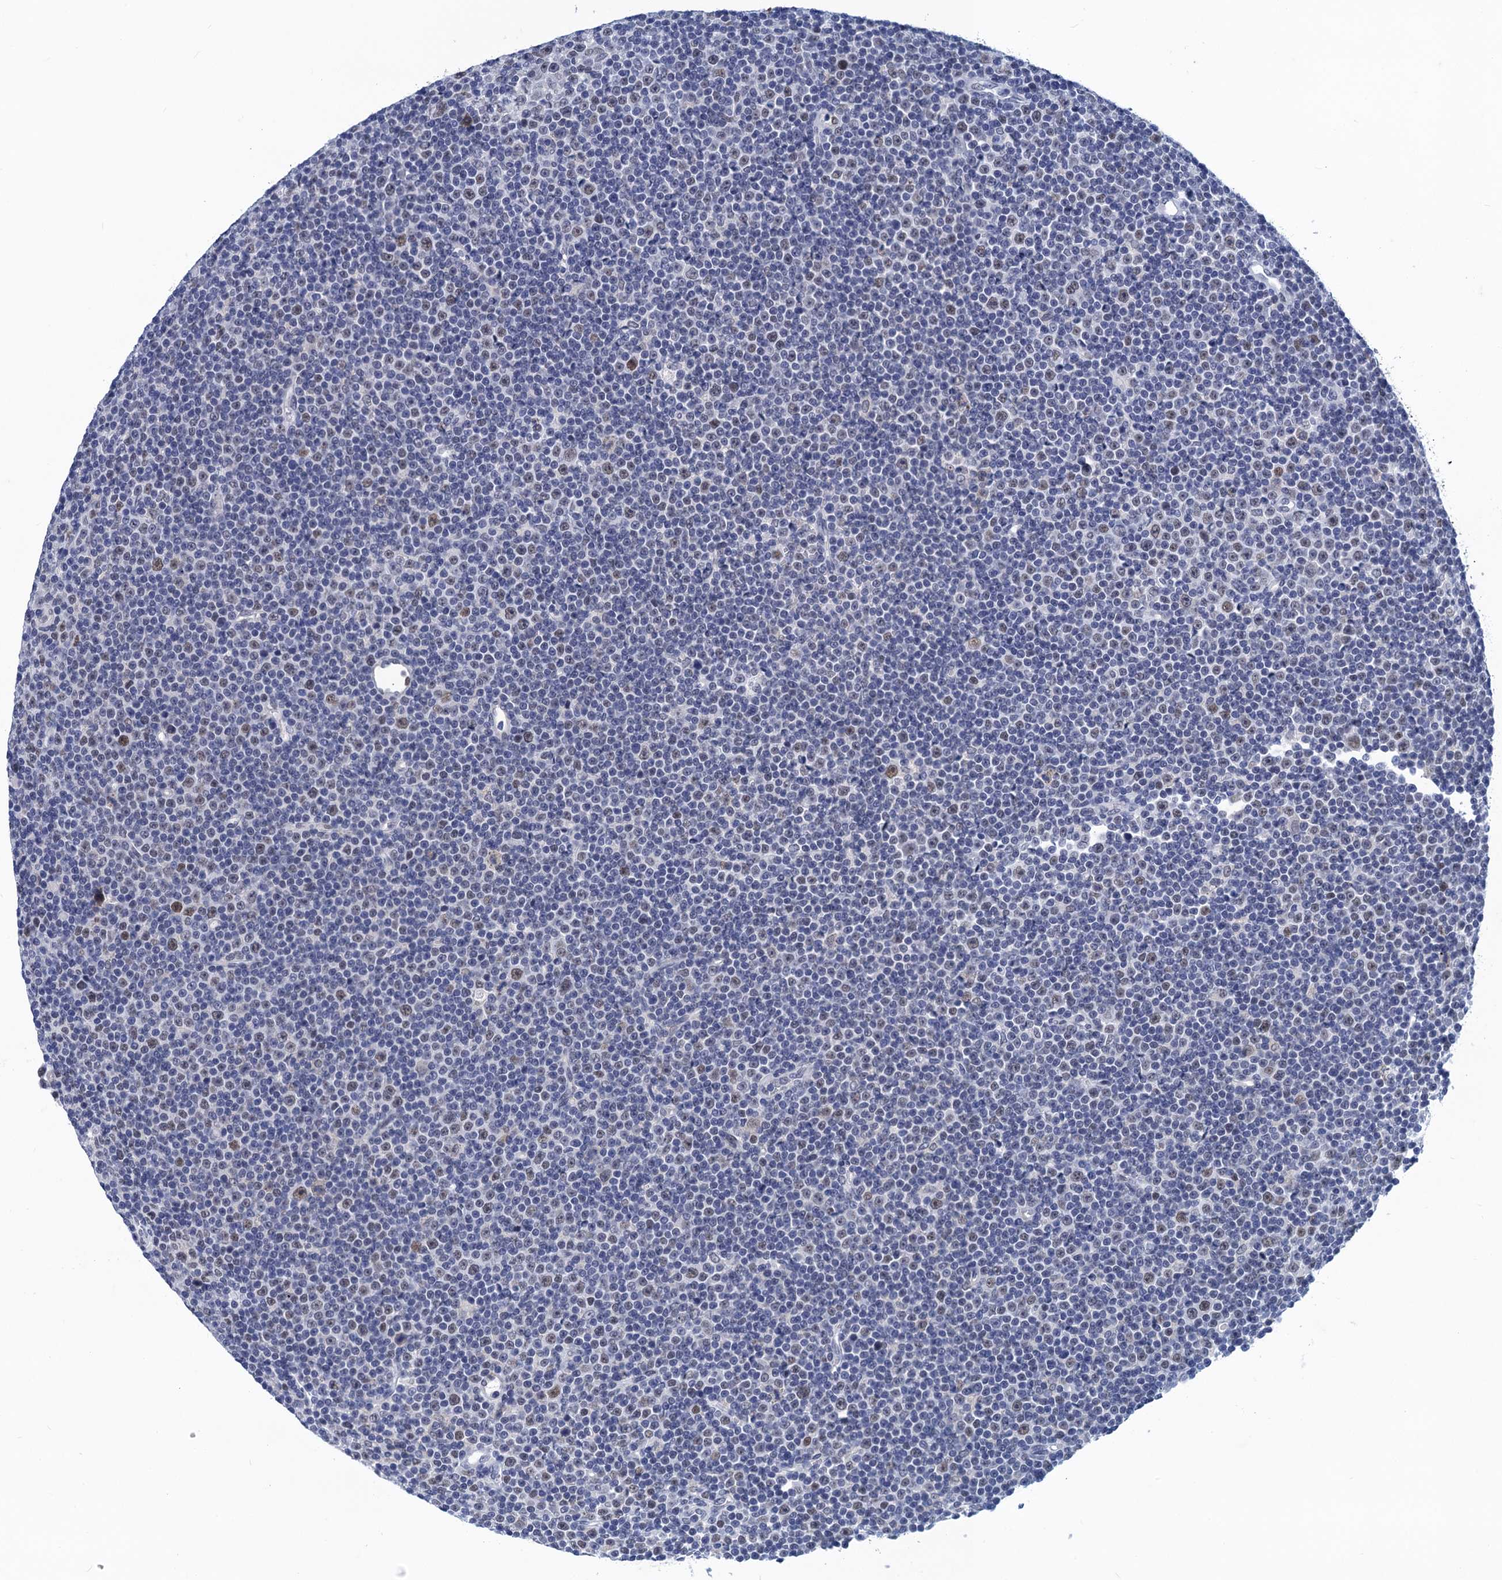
{"staining": {"intensity": "weak", "quantity": "<25%", "location": "nuclear"}, "tissue": "lymphoma", "cell_type": "Tumor cells", "image_type": "cancer", "snomed": [{"axis": "morphology", "description": "Malignant lymphoma, non-Hodgkin's type, Low grade"}, {"axis": "topography", "description": "Lymph node"}], "caption": "This is an immunohistochemistry (IHC) micrograph of malignant lymphoma, non-Hodgkin's type (low-grade). There is no positivity in tumor cells.", "gene": "GINS3", "patient": {"sex": "female", "age": 67}}